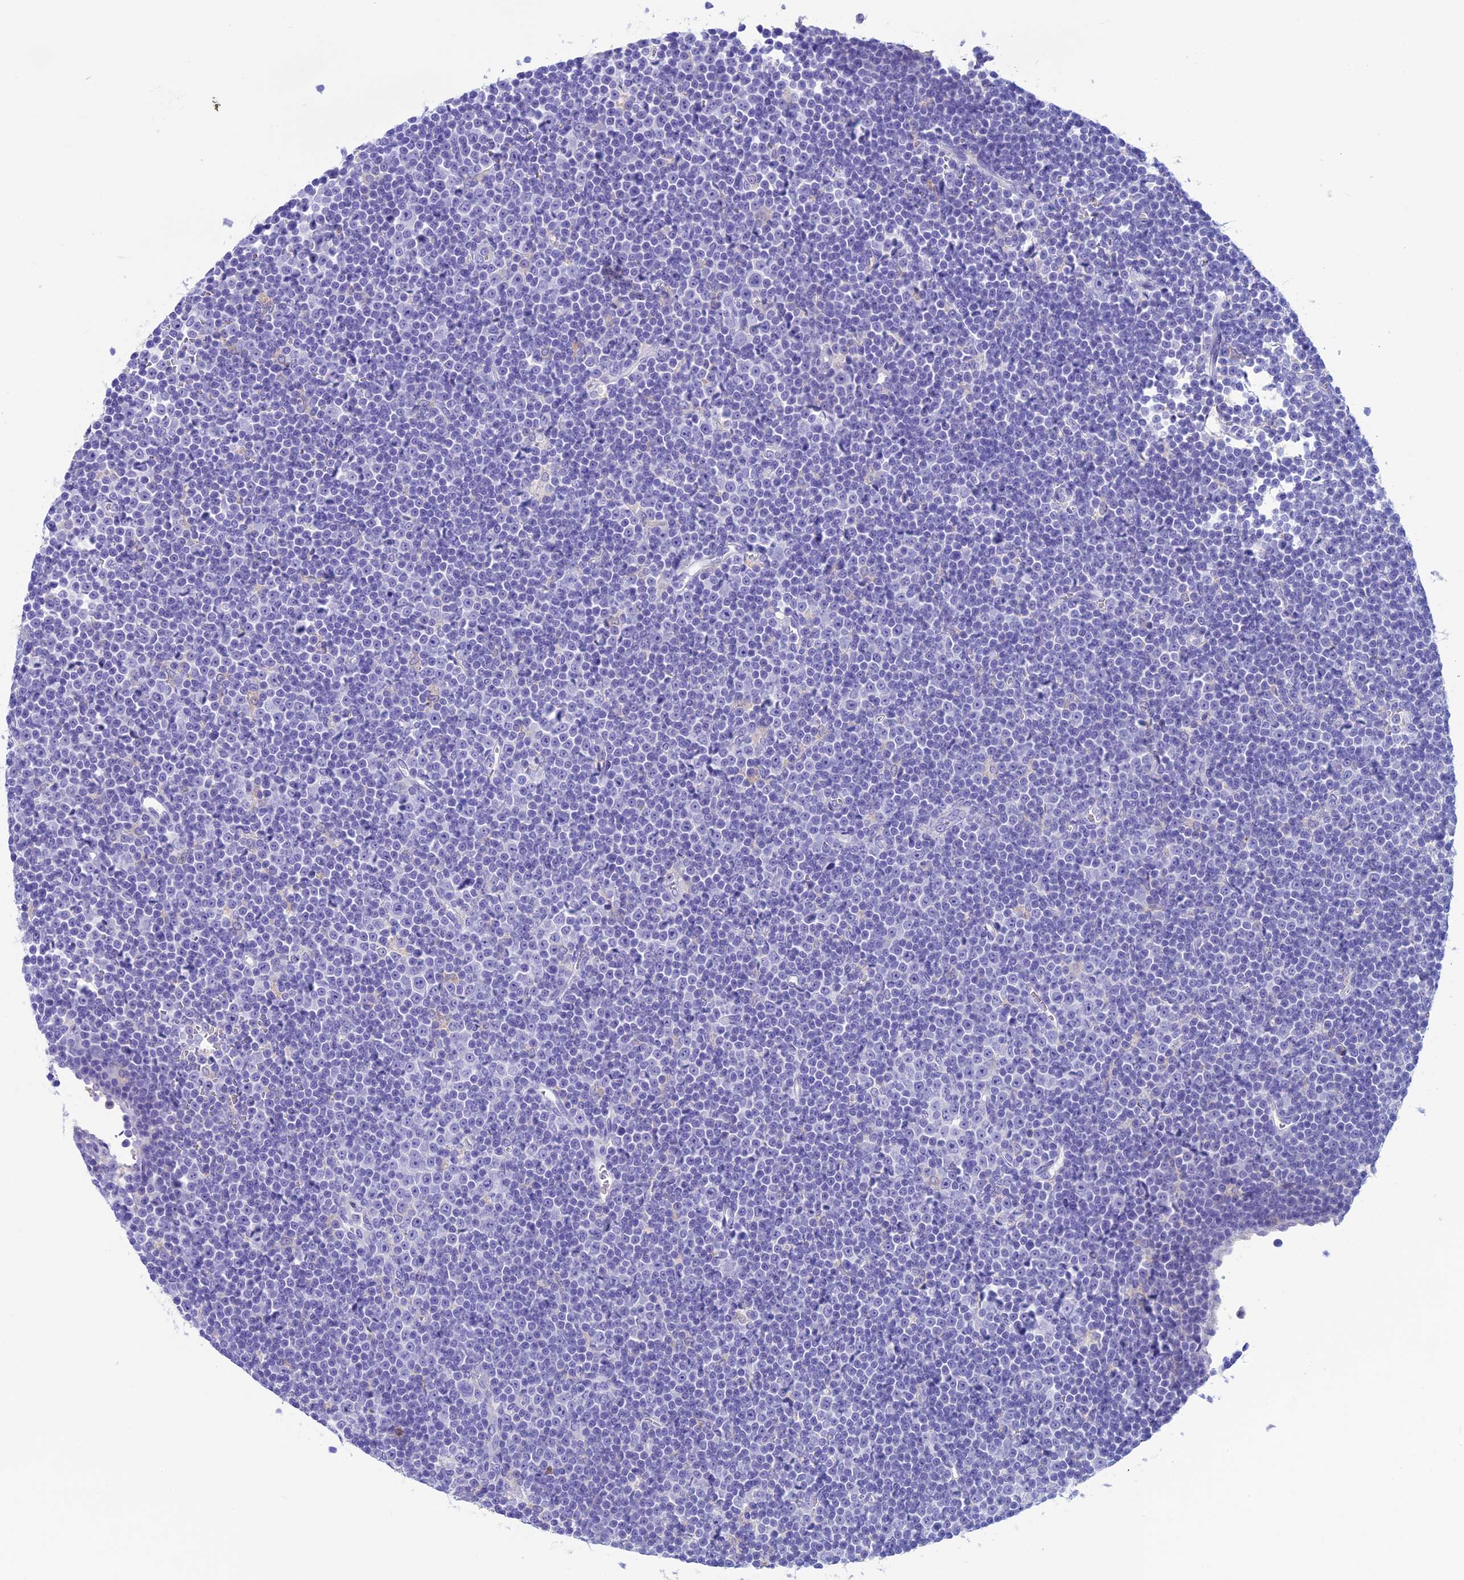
{"staining": {"intensity": "negative", "quantity": "none", "location": "none"}, "tissue": "lymphoma", "cell_type": "Tumor cells", "image_type": "cancer", "snomed": [{"axis": "morphology", "description": "Malignant lymphoma, non-Hodgkin's type, Low grade"}, {"axis": "topography", "description": "Lymph node"}], "caption": "A micrograph of human lymphoma is negative for staining in tumor cells.", "gene": "IGSF6", "patient": {"sex": "female", "age": 67}}